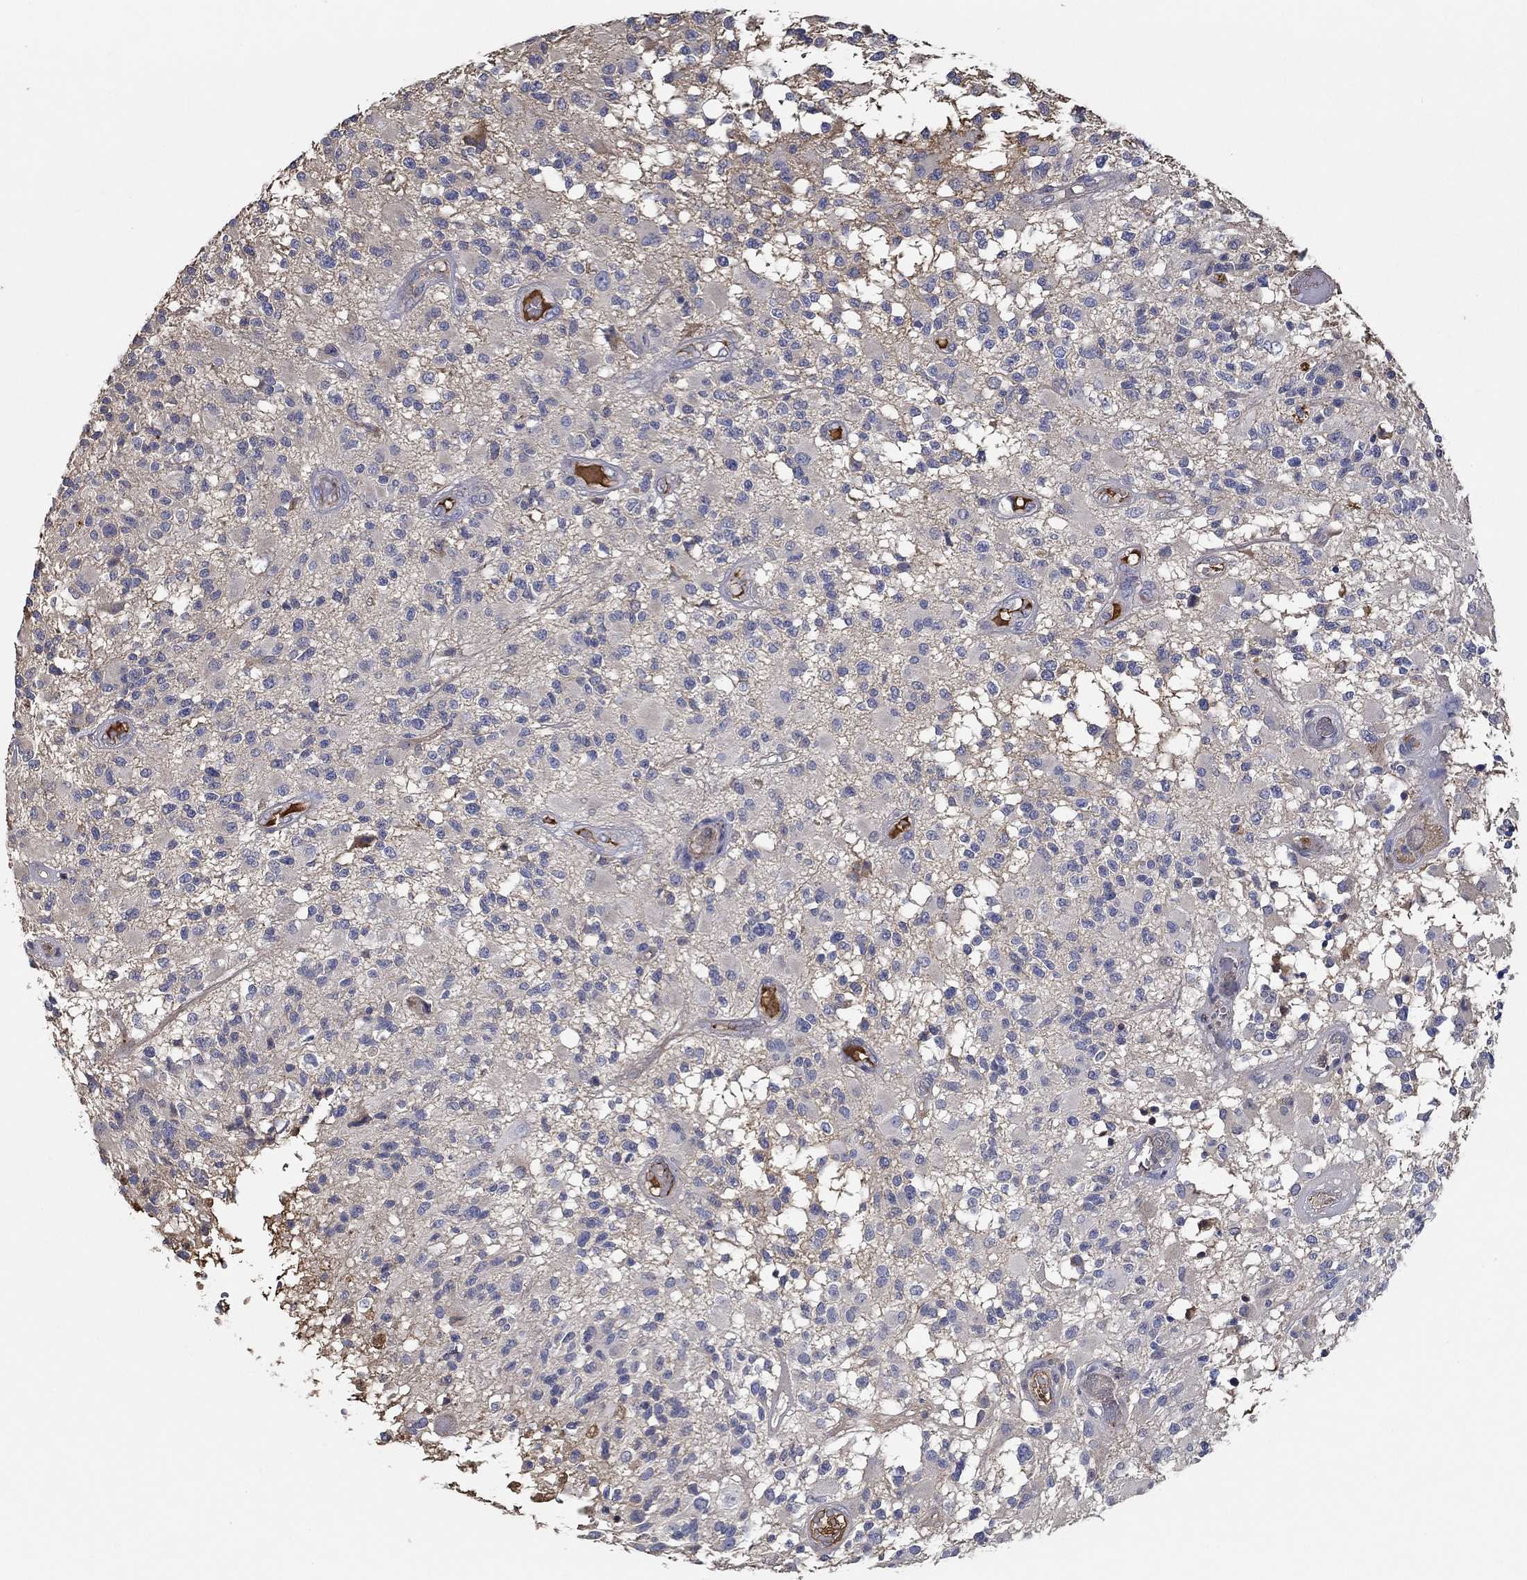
{"staining": {"intensity": "negative", "quantity": "none", "location": "none"}, "tissue": "glioma", "cell_type": "Tumor cells", "image_type": "cancer", "snomed": [{"axis": "morphology", "description": "Glioma, malignant, High grade"}, {"axis": "topography", "description": "Brain"}], "caption": "There is no significant expression in tumor cells of malignant high-grade glioma. Nuclei are stained in blue.", "gene": "IL10", "patient": {"sex": "female", "age": 63}}